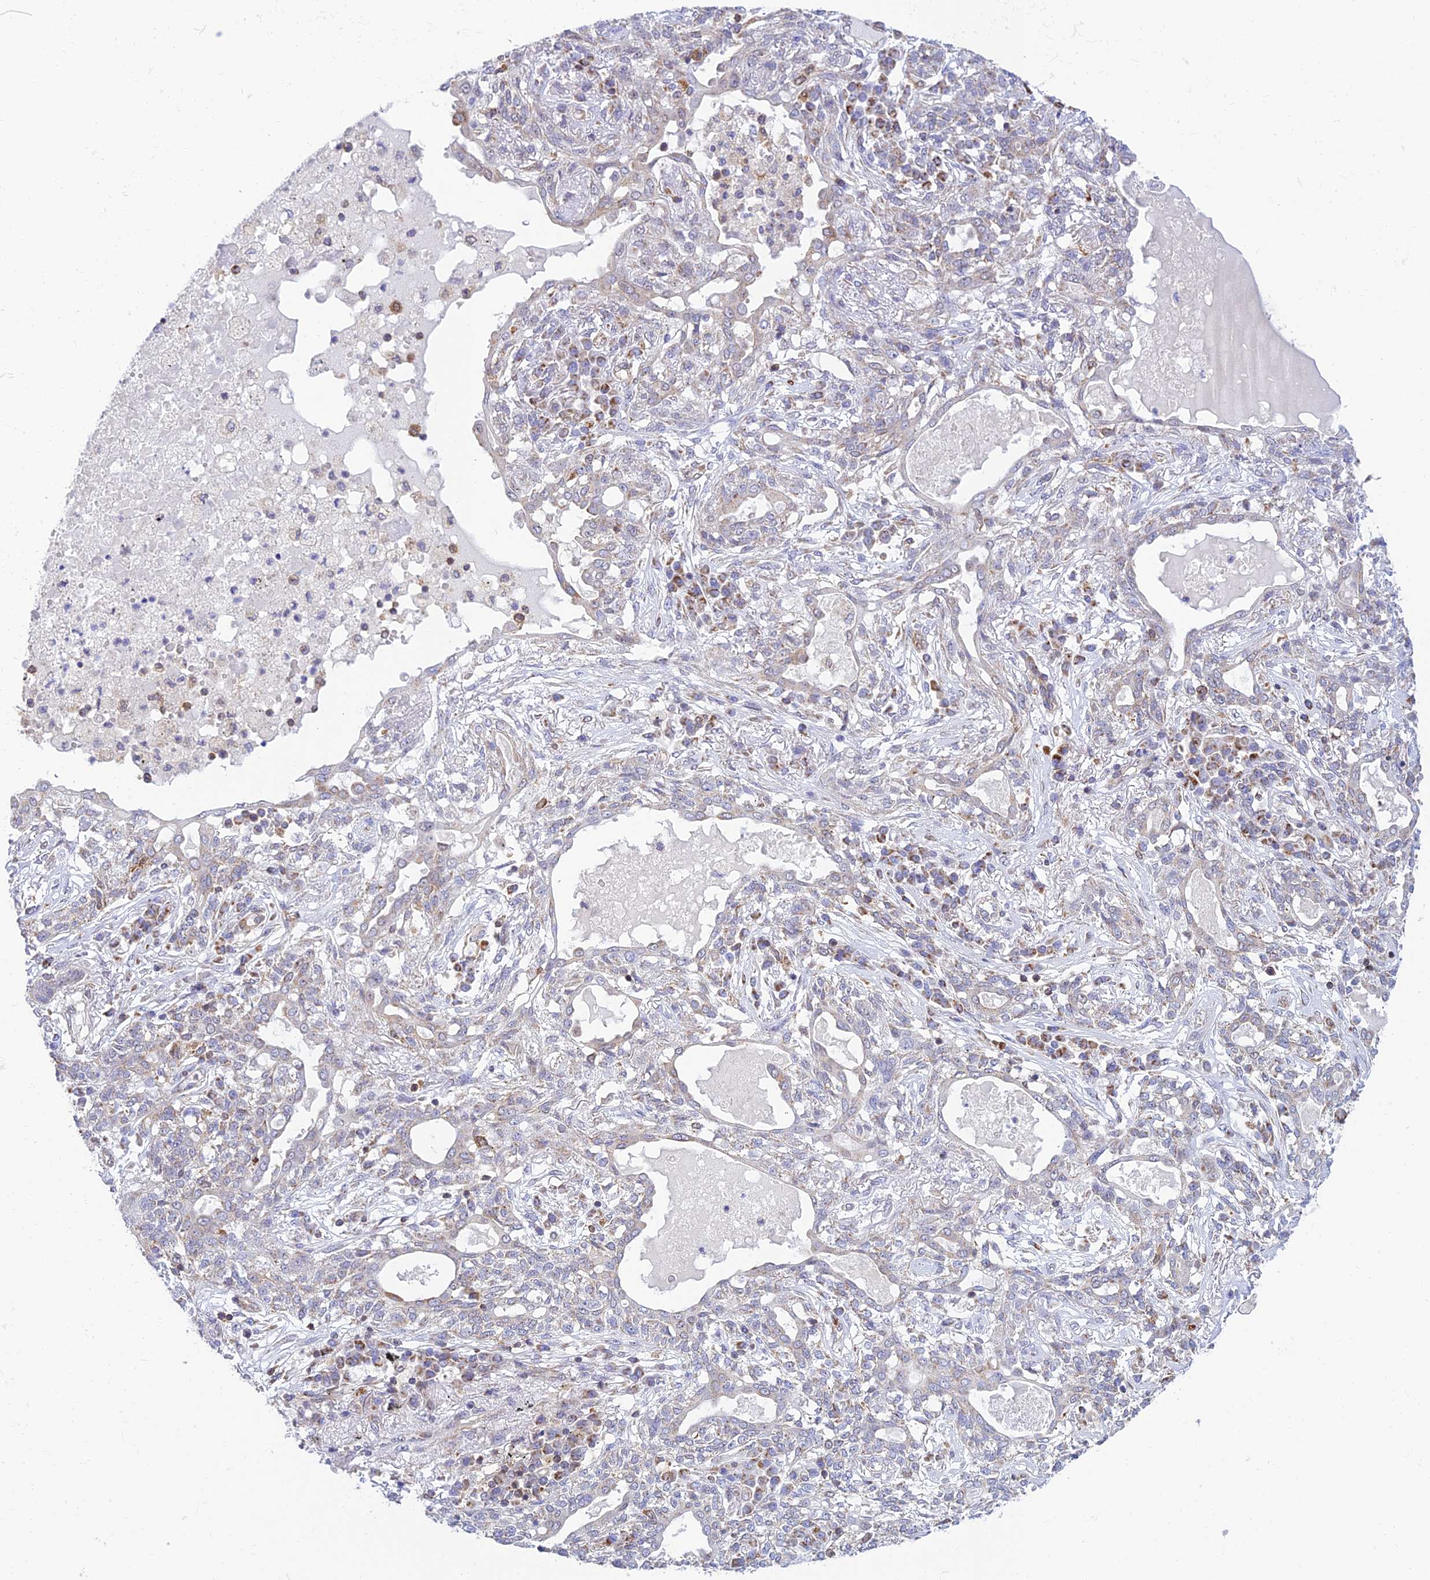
{"staining": {"intensity": "negative", "quantity": "none", "location": "none"}, "tissue": "lung cancer", "cell_type": "Tumor cells", "image_type": "cancer", "snomed": [{"axis": "morphology", "description": "Squamous cell carcinoma, NOS"}, {"axis": "topography", "description": "Lung"}], "caption": "High power microscopy image of an IHC histopathology image of lung cancer, revealing no significant expression in tumor cells.", "gene": "LYSMD2", "patient": {"sex": "female", "age": 70}}